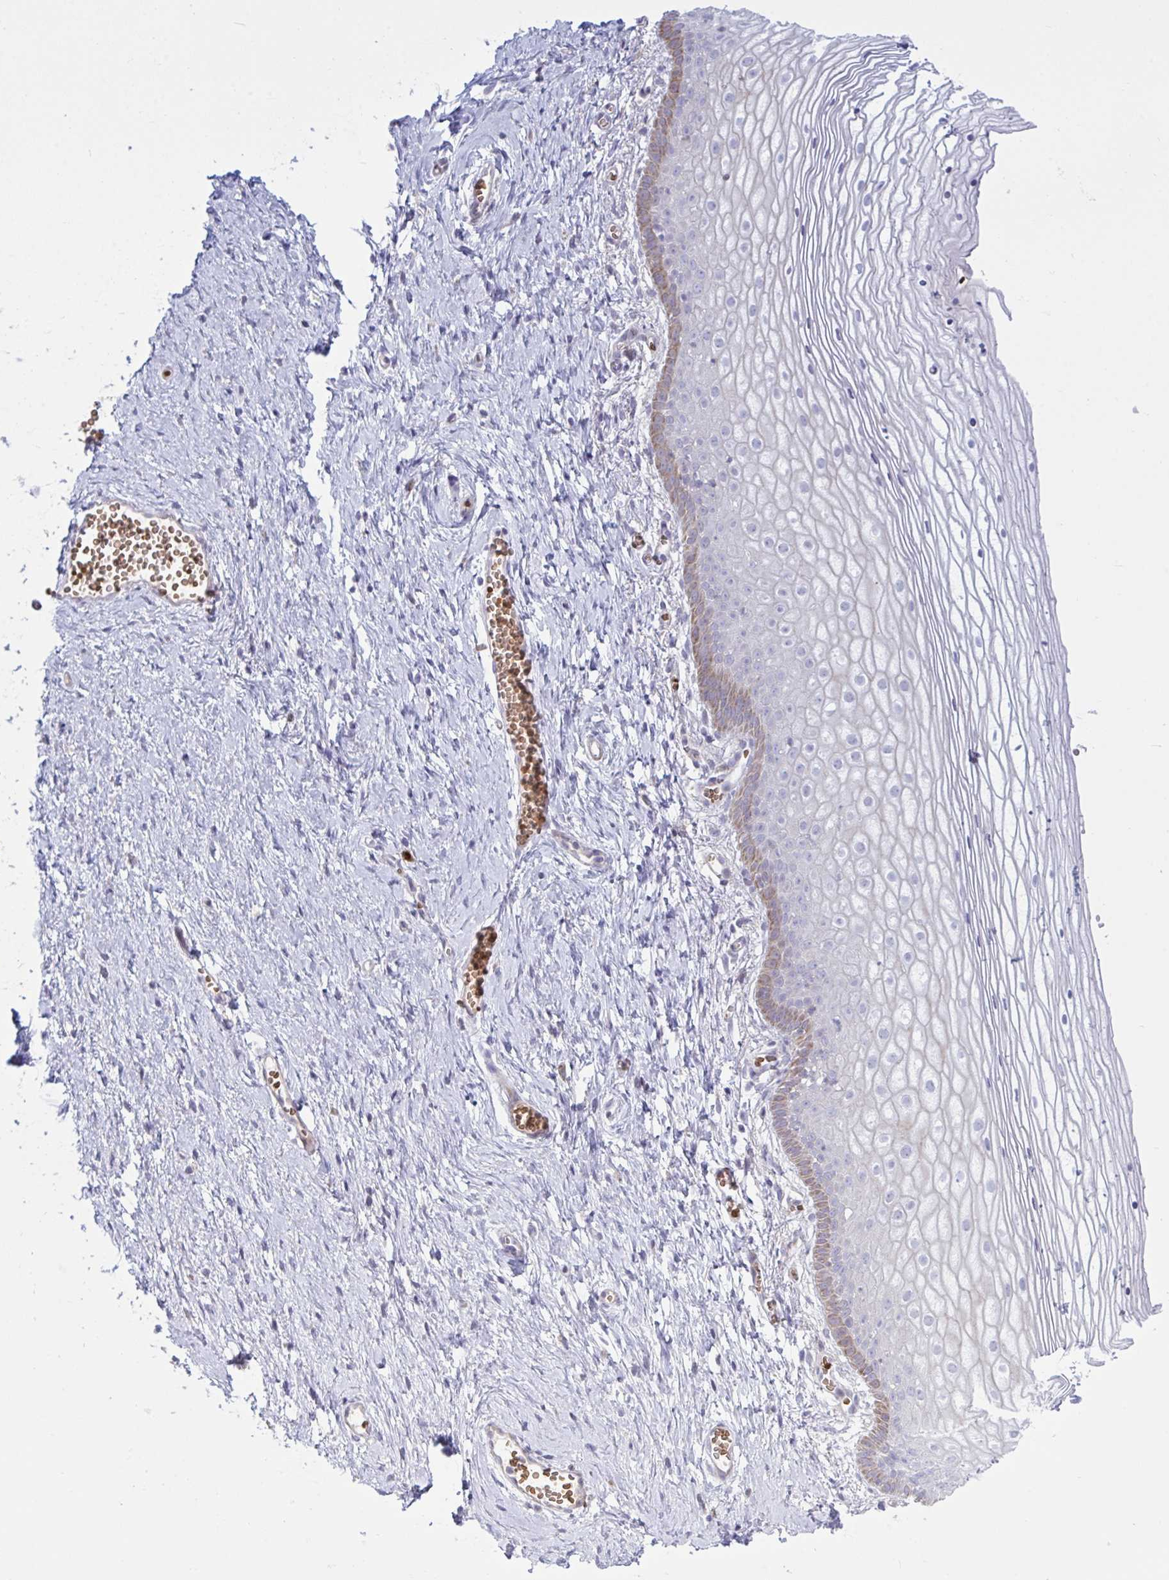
{"staining": {"intensity": "moderate", "quantity": "<25%", "location": "cytoplasmic/membranous"}, "tissue": "vagina", "cell_type": "Squamous epithelial cells", "image_type": "normal", "snomed": [{"axis": "morphology", "description": "Normal tissue, NOS"}, {"axis": "topography", "description": "Vagina"}], "caption": "This image exhibits immunohistochemistry (IHC) staining of normal human vagina, with low moderate cytoplasmic/membranous positivity in about <25% of squamous epithelial cells.", "gene": "VWC2", "patient": {"sex": "female", "age": 56}}